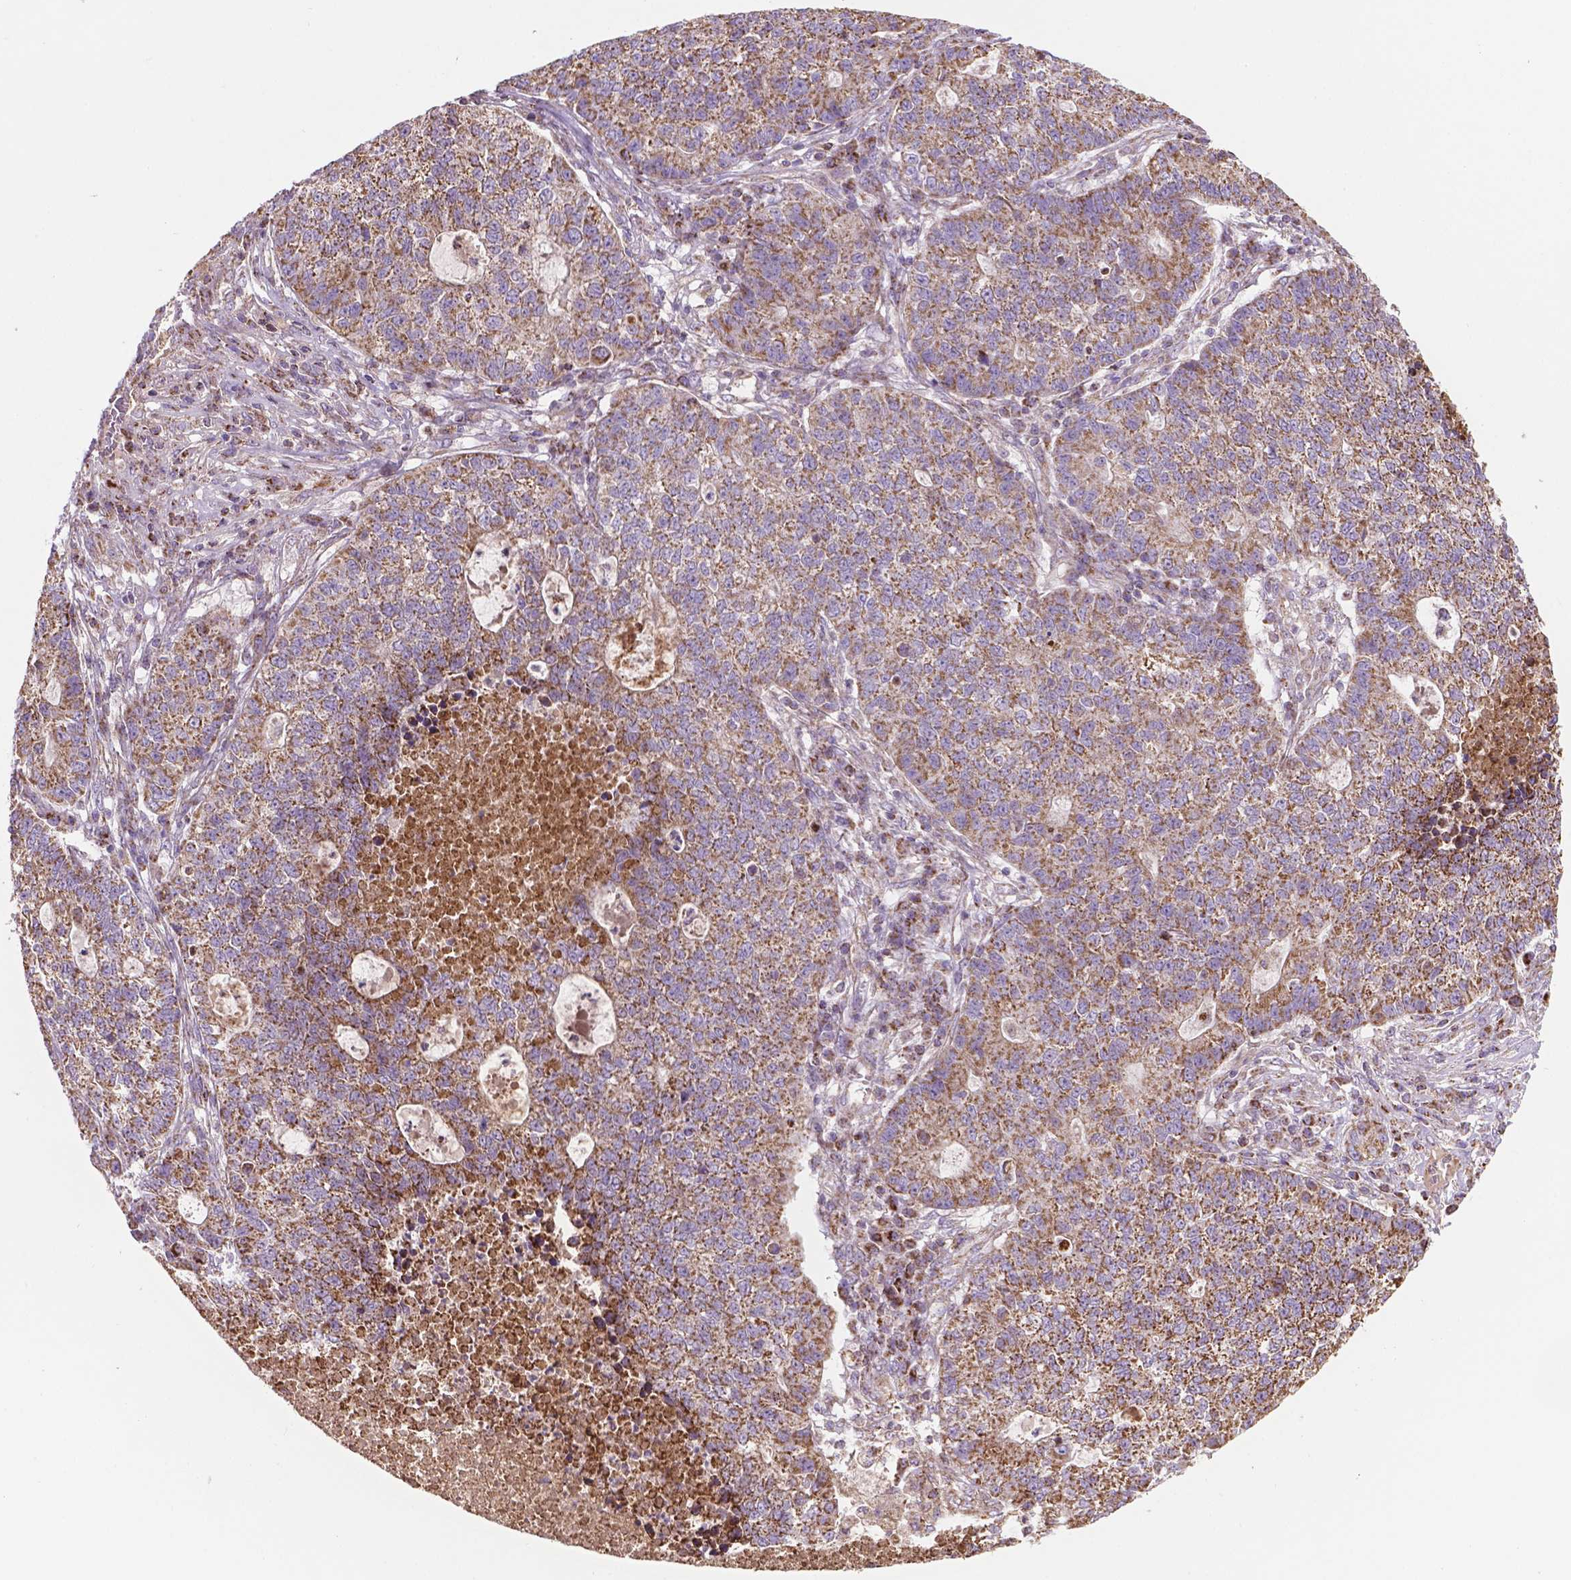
{"staining": {"intensity": "moderate", "quantity": ">75%", "location": "cytoplasmic/membranous"}, "tissue": "lung cancer", "cell_type": "Tumor cells", "image_type": "cancer", "snomed": [{"axis": "morphology", "description": "Adenocarcinoma, NOS"}, {"axis": "topography", "description": "Lung"}], "caption": "Lung cancer stained with a brown dye reveals moderate cytoplasmic/membranous positive staining in approximately >75% of tumor cells.", "gene": "PIBF1", "patient": {"sex": "male", "age": 57}}